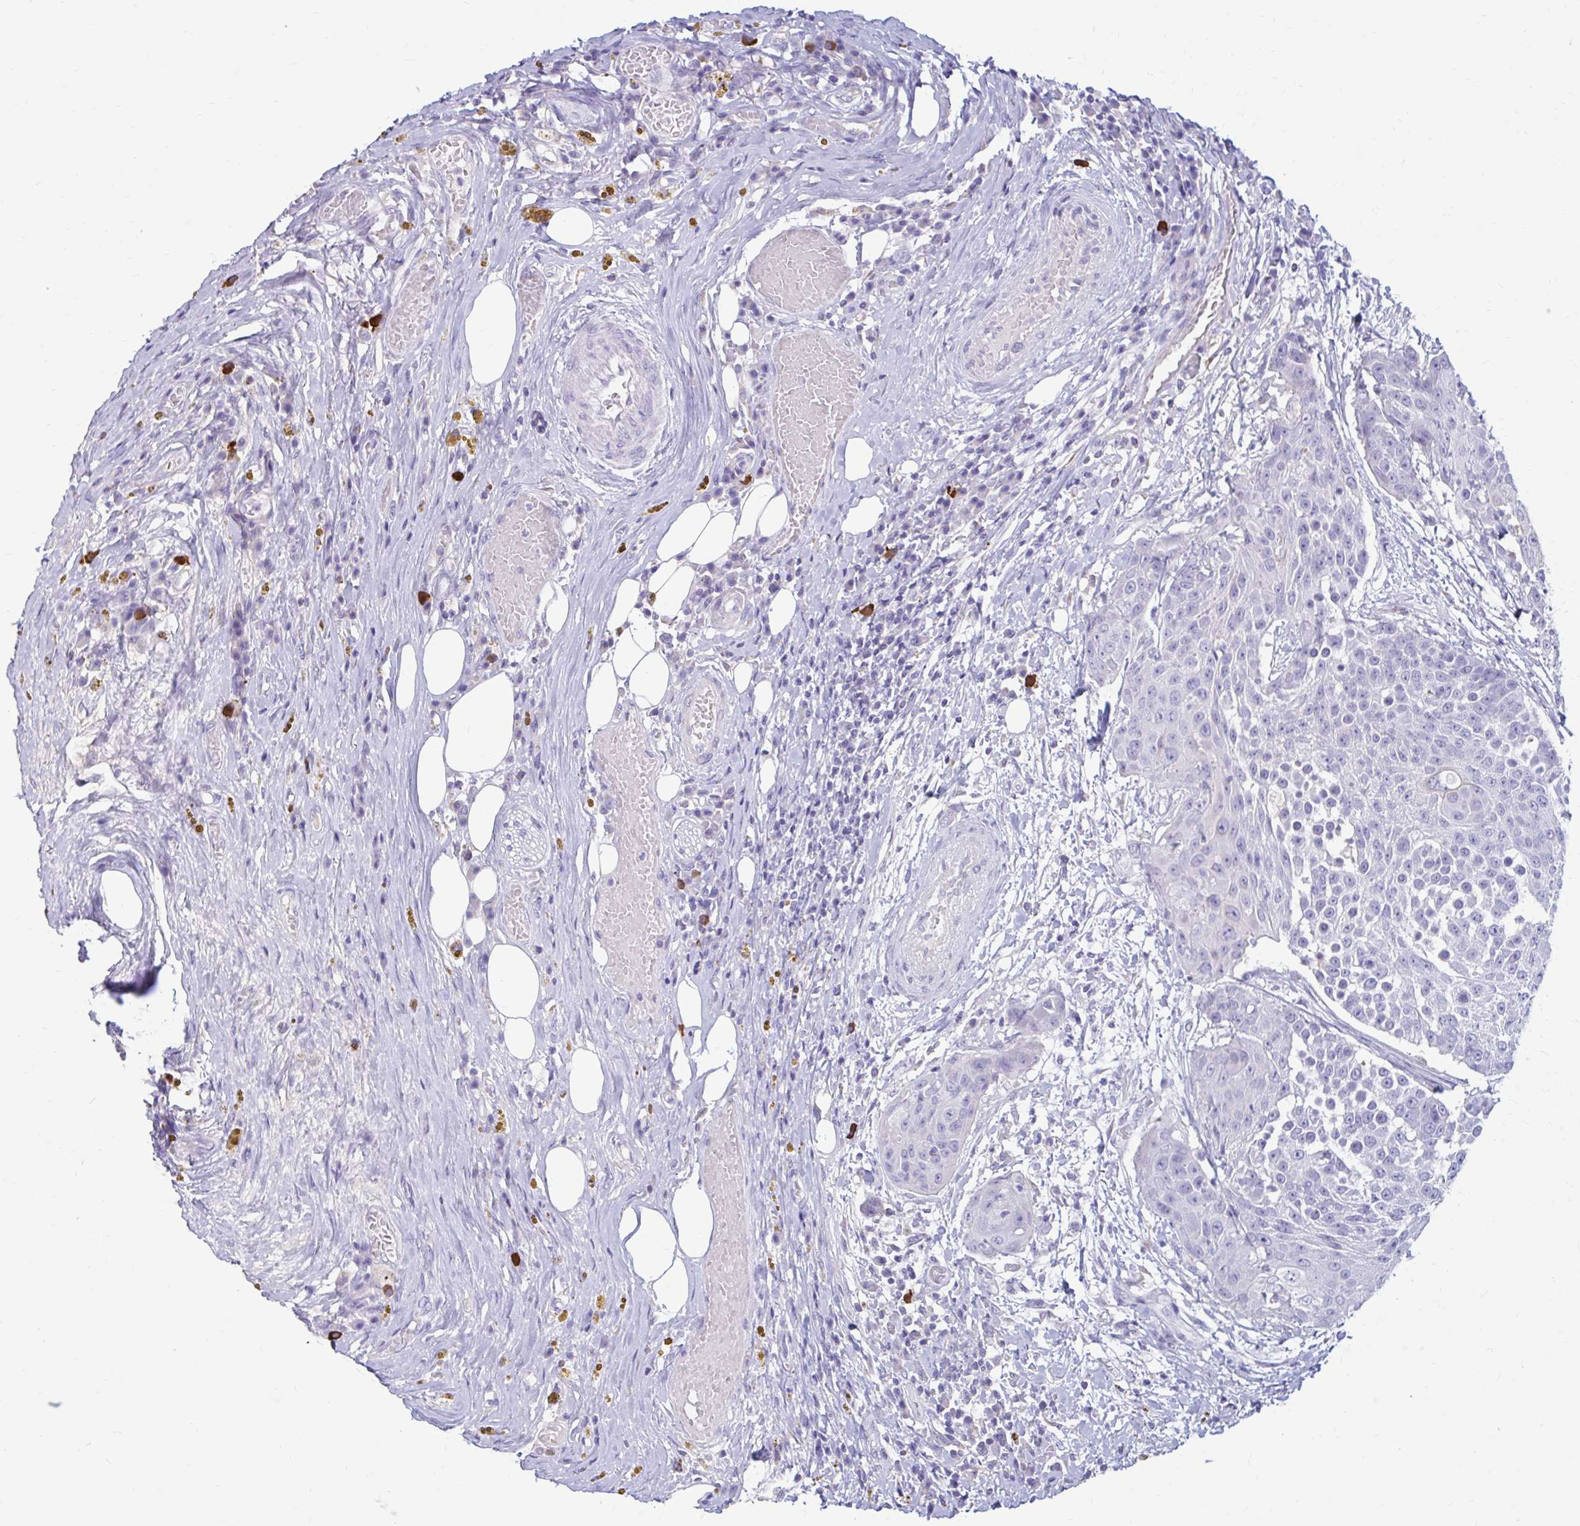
{"staining": {"intensity": "negative", "quantity": "none", "location": "none"}, "tissue": "urothelial cancer", "cell_type": "Tumor cells", "image_type": "cancer", "snomed": [{"axis": "morphology", "description": "Urothelial carcinoma, High grade"}, {"axis": "topography", "description": "Urinary bladder"}], "caption": "Tumor cells are negative for protein expression in human urothelial cancer.", "gene": "IGSF5", "patient": {"sex": "female", "age": 63}}